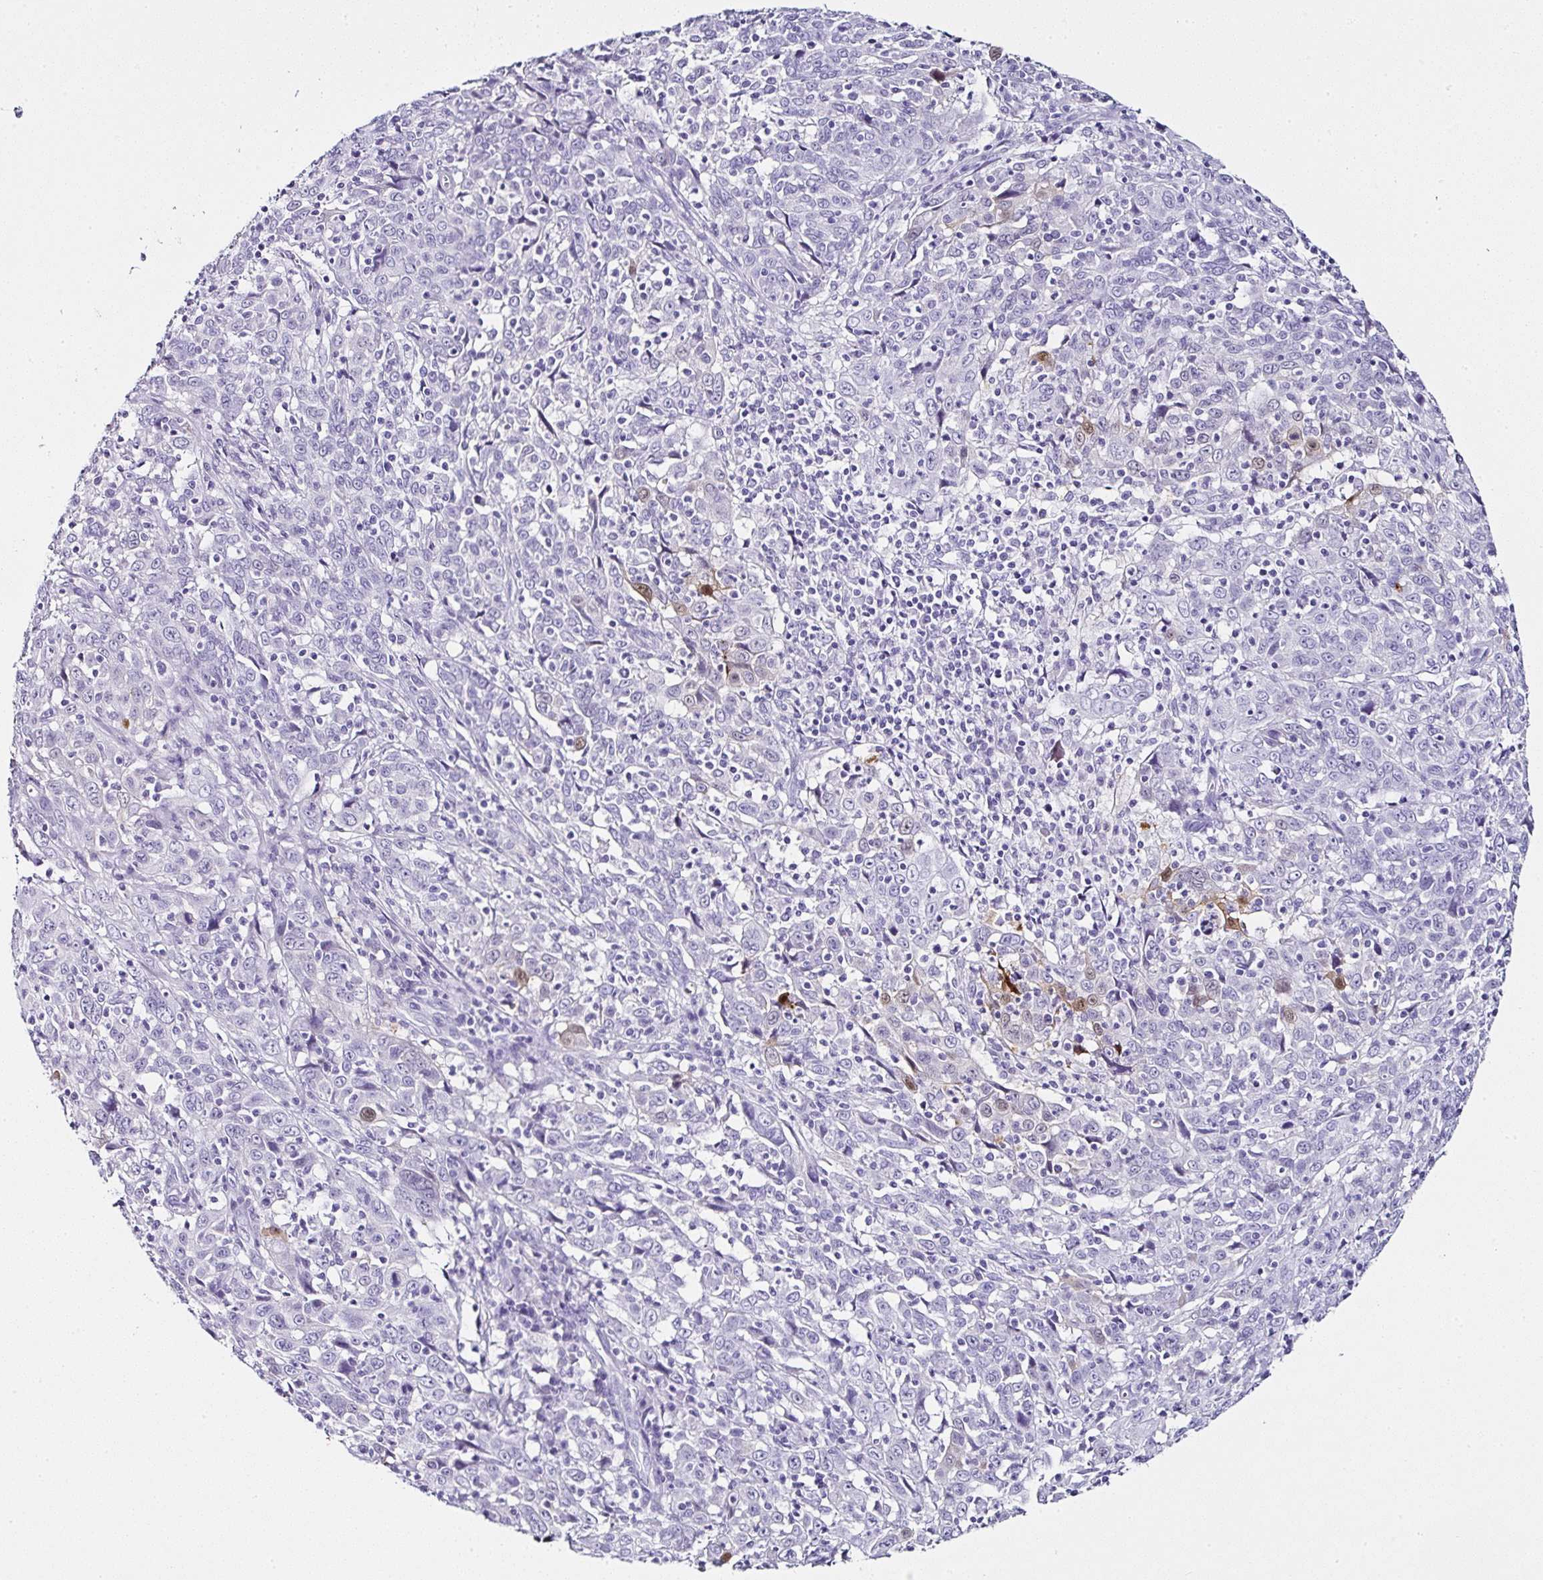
{"staining": {"intensity": "moderate", "quantity": "<25%", "location": "nuclear"}, "tissue": "cervical cancer", "cell_type": "Tumor cells", "image_type": "cancer", "snomed": [{"axis": "morphology", "description": "Squamous cell carcinoma, NOS"}, {"axis": "topography", "description": "Cervix"}], "caption": "The photomicrograph shows staining of cervical cancer (squamous cell carcinoma), revealing moderate nuclear protein expression (brown color) within tumor cells.", "gene": "SERPINB3", "patient": {"sex": "female", "age": 46}}